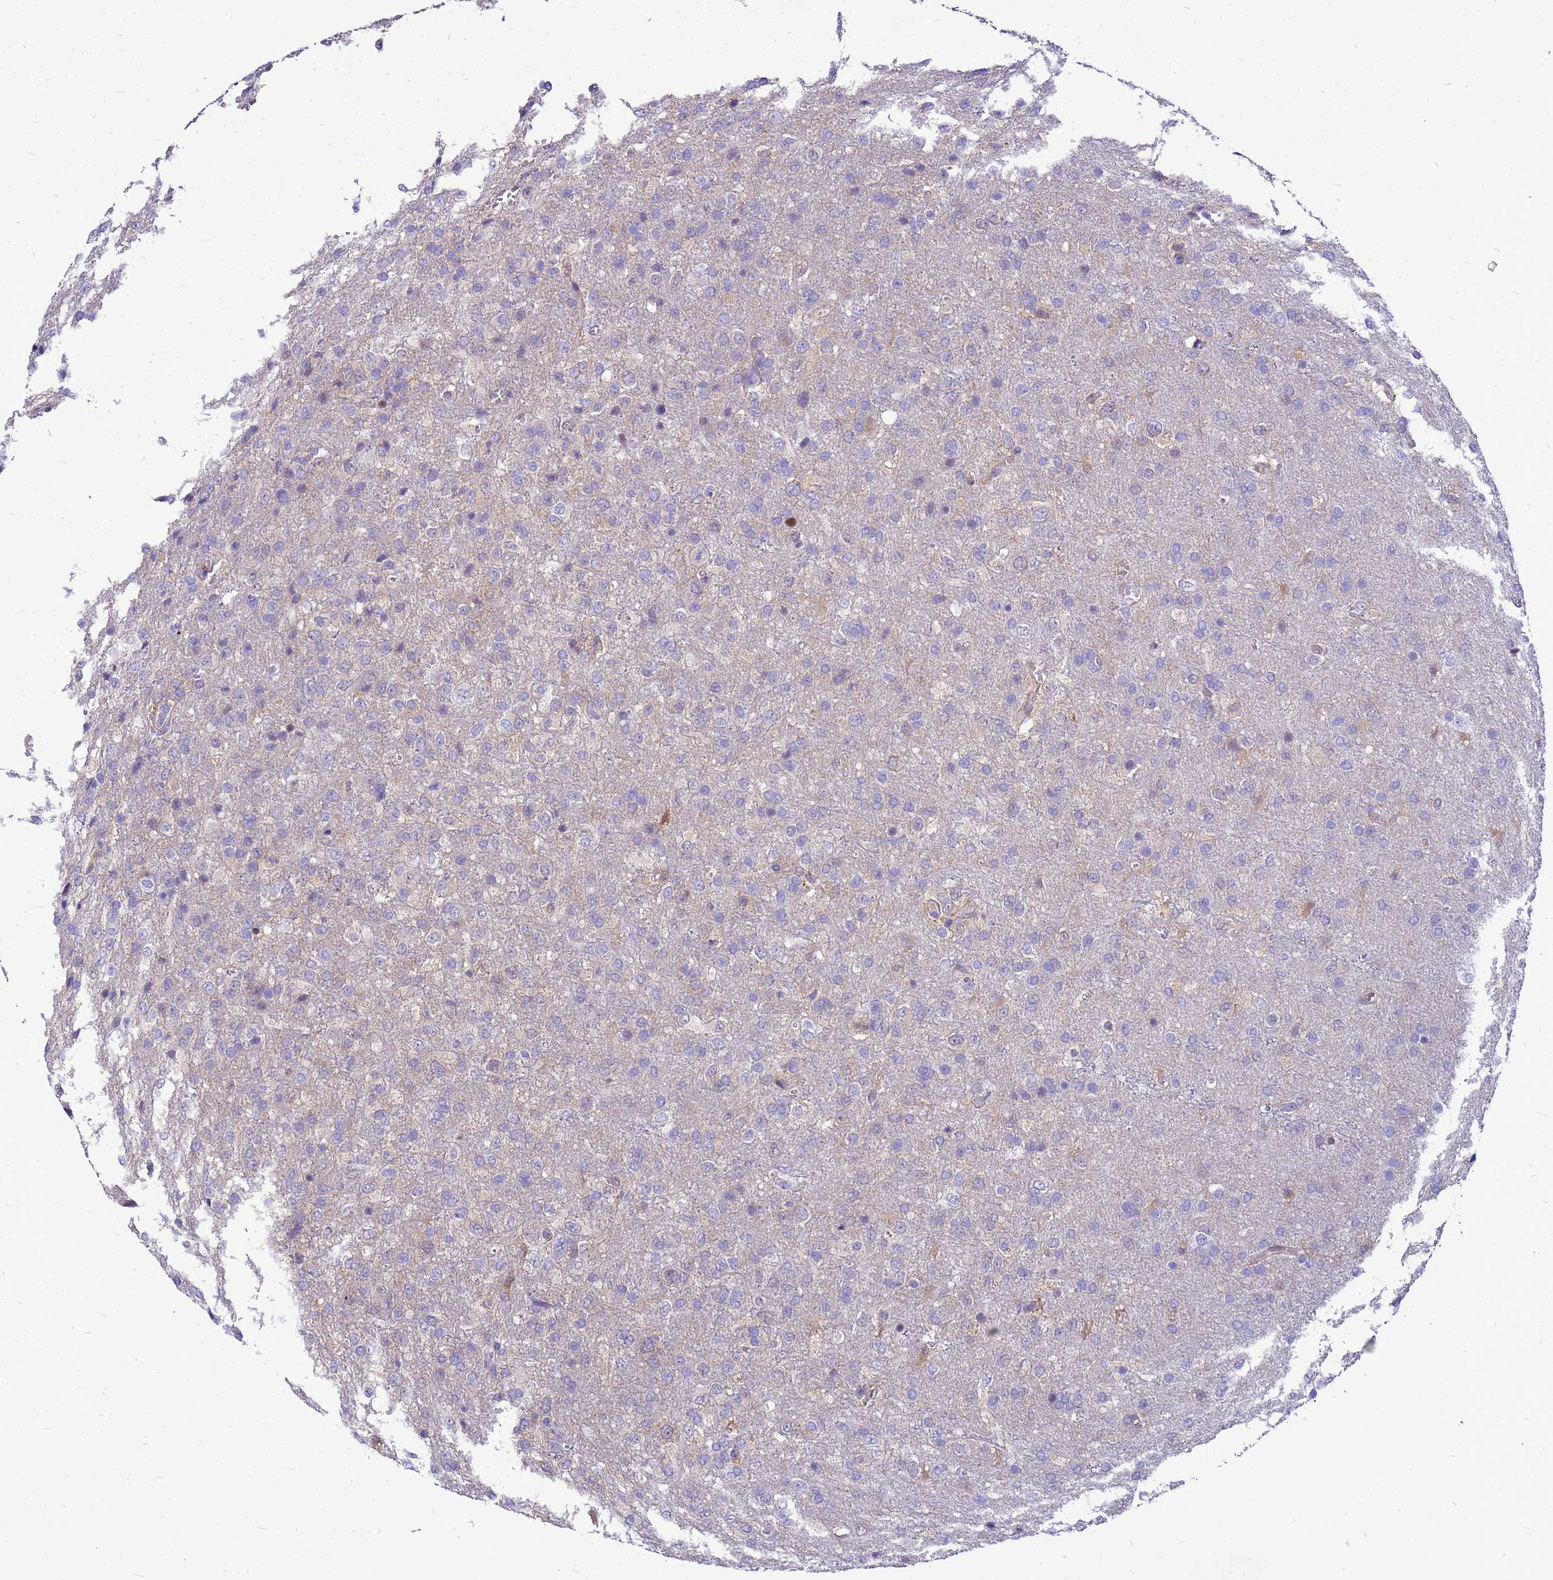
{"staining": {"intensity": "negative", "quantity": "none", "location": "none"}, "tissue": "glioma", "cell_type": "Tumor cells", "image_type": "cancer", "snomed": [{"axis": "morphology", "description": "Glioma, malignant, High grade"}, {"axis": "topography", "description": "Brain"}], "caption": "Micrograph shows no significant protein expression in tumor cells of glioma.", "gene": "ADAMTS7", "patient": {"sex": "female", "age": 74}}